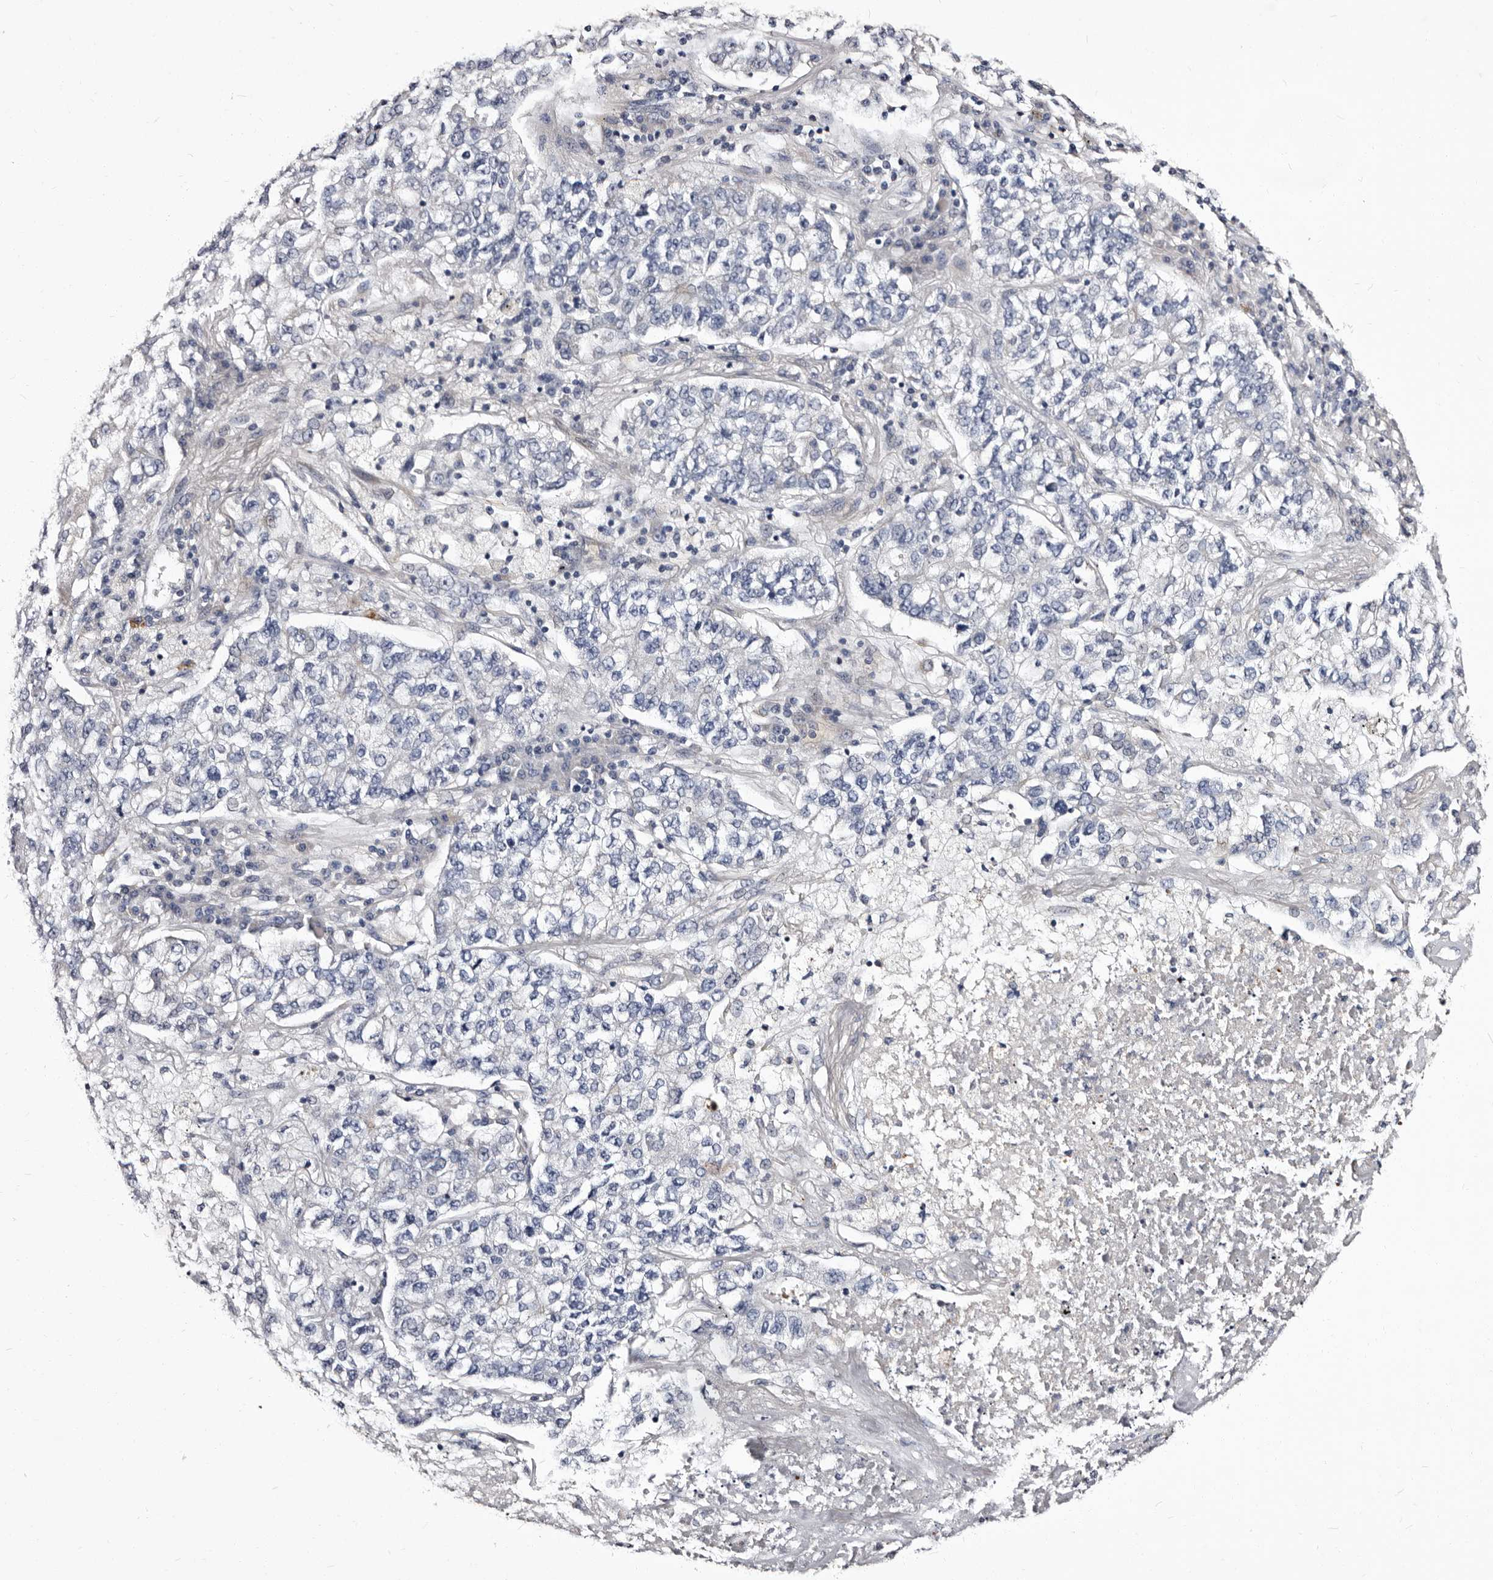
{"staining": {"intensity": "negative", "quantity": "none", "location": "none"}, "tissue": "lung cancer", "cell_type": "Tumor cells", "image_type": "cancer", "snomed": [{"axis": "morphology", "description": "Adenocarcinoma, NOS"}, {"axis": "topography", "description": "Lung"}], "caption": "IHC photomicrograph of adenocarcinoma (lung) stained for a protein (brown), which exhibits no staining in tumor cells.", "gene": "AUNIP", "patient": {"sex": "male", "age": 49}}